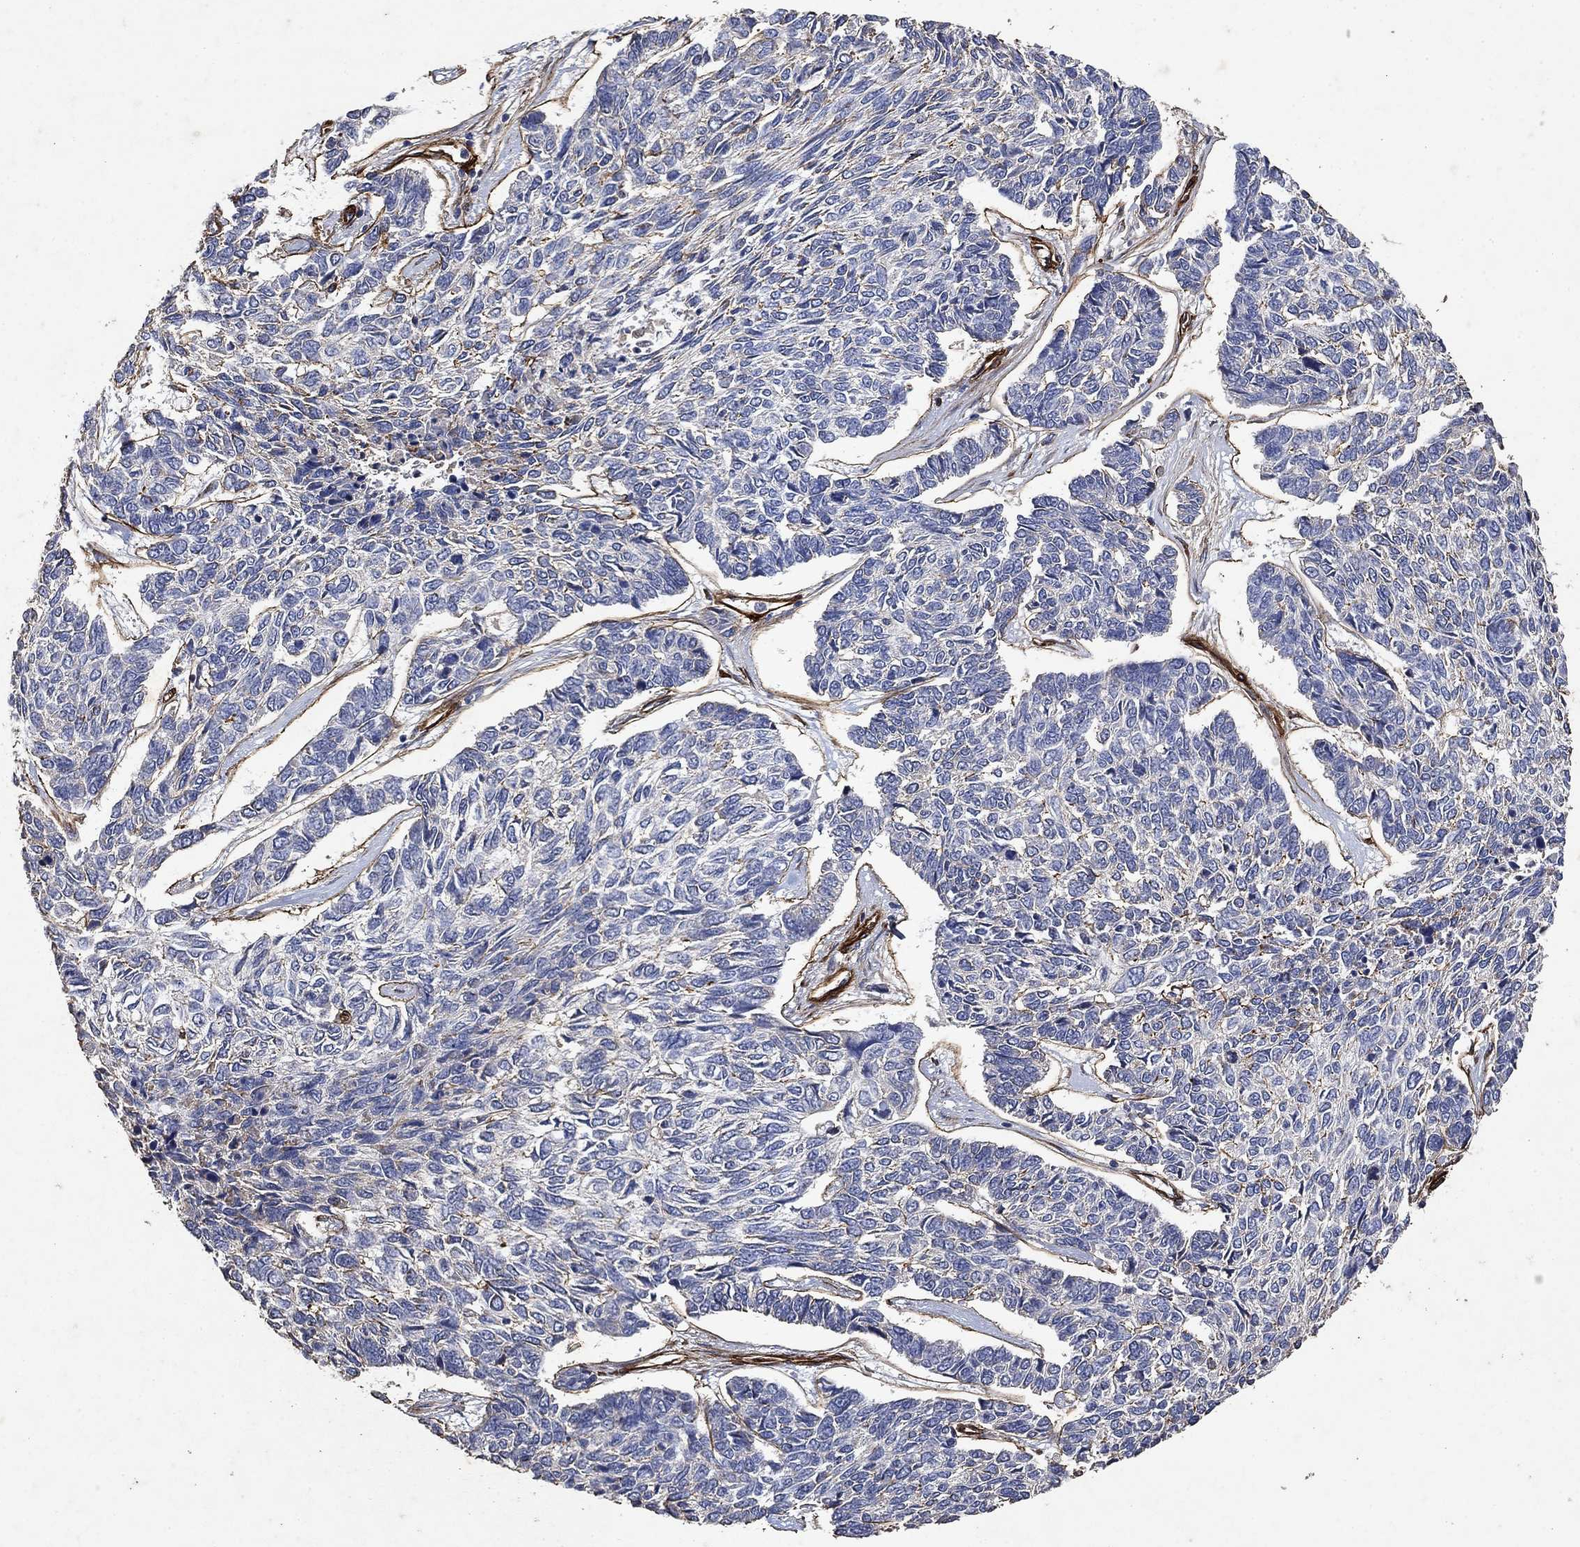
{"staining": {"intensity": "negative", "quantity": "none", "location": "none"}, "tissue": "skin cancer", "cell_type": "Tumor cells", "image_type": "cancer", "snomed": [{"axis": "morphology", "description": "Basal cell carcinoma"}, {"axis": "topography", "description": "Skin"}], "caption": "IHC image of human skin cancer stained for a protein (brown), which displays no expression in tumor cells.", "gene": "COL4A2", "patient": {"sex": "female", "age": 65}}